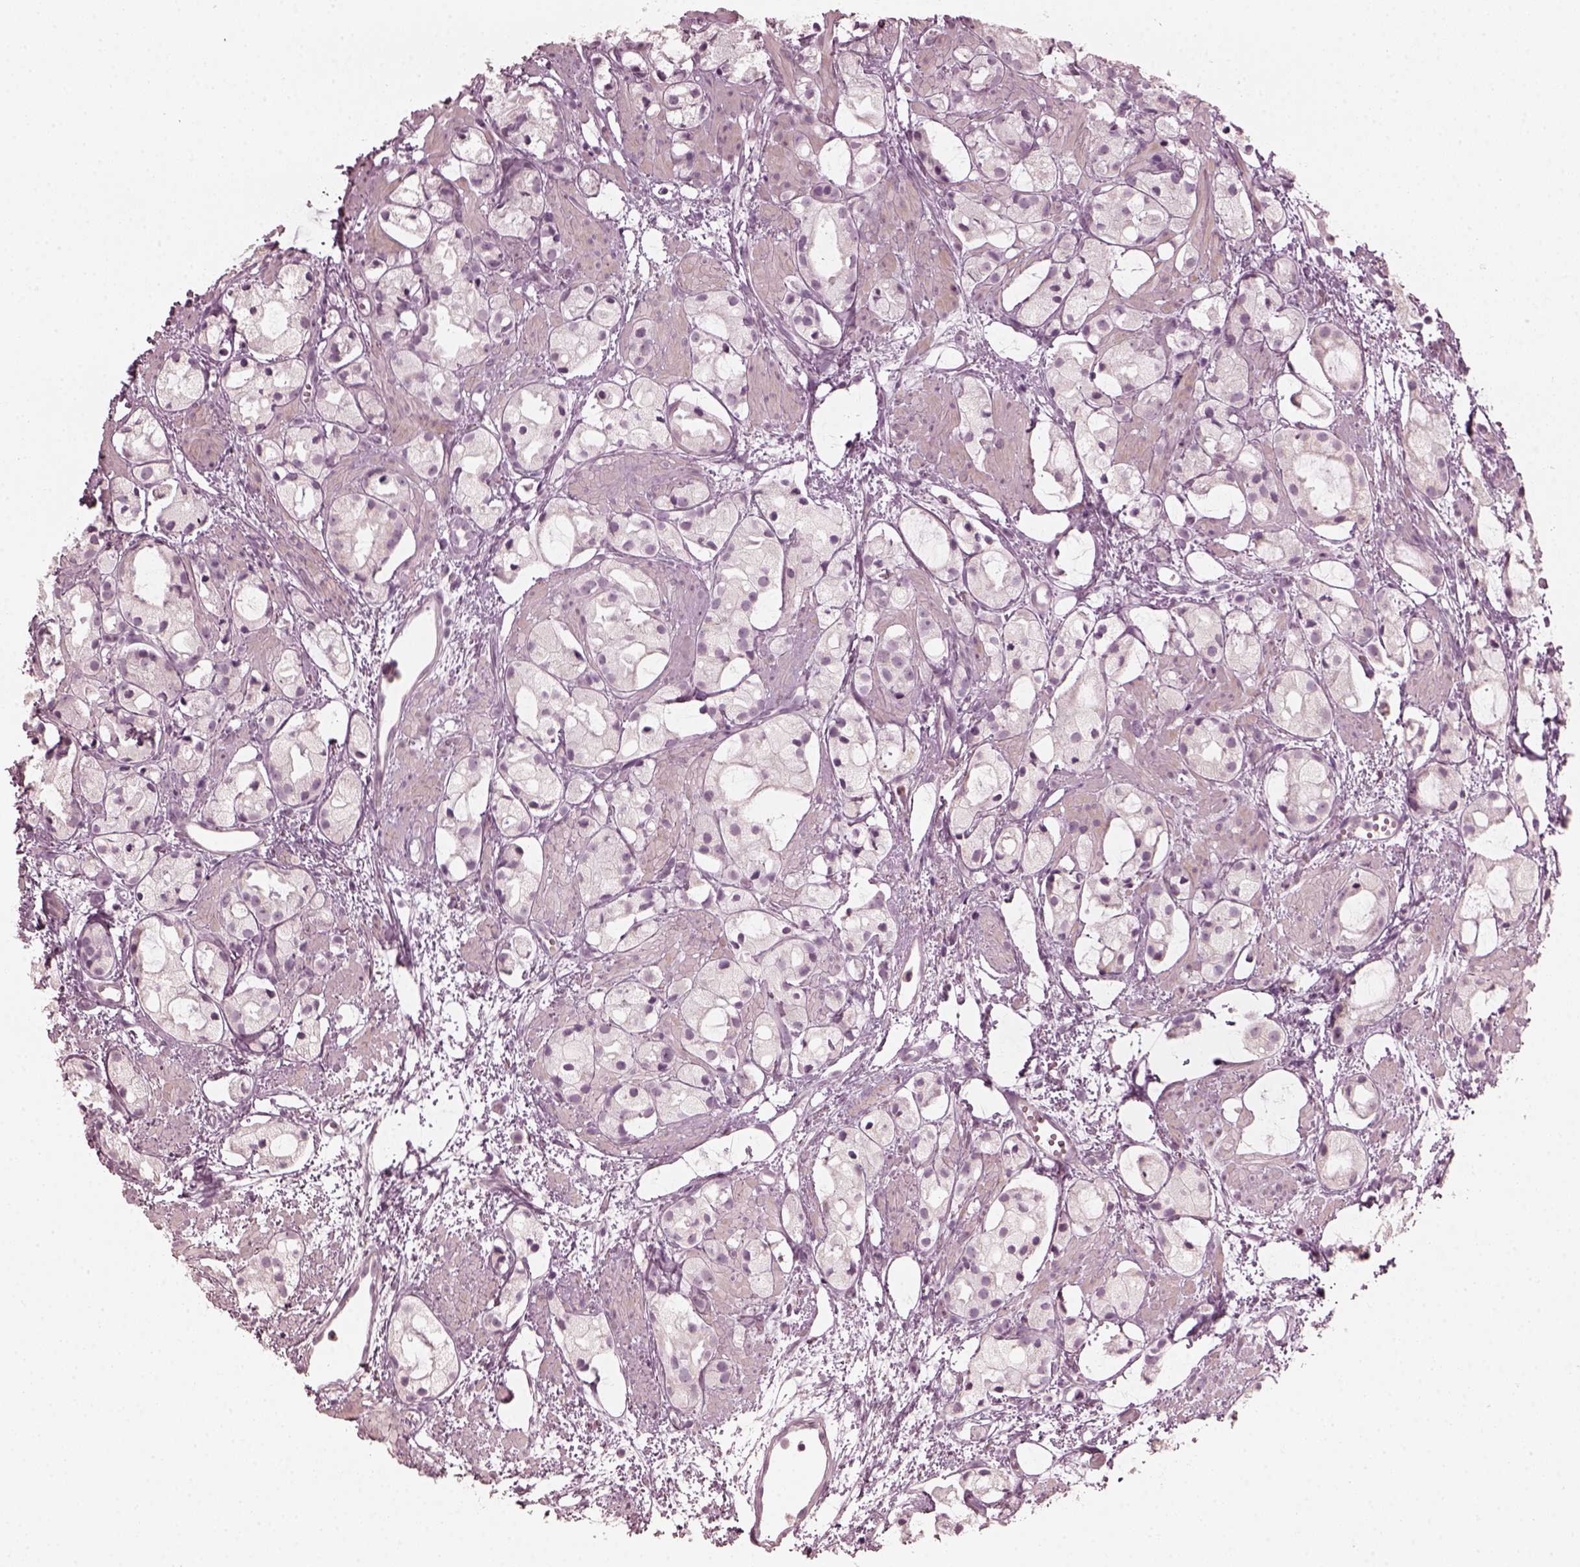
{"staining": {"intensity": "negative", "quantity": "none", "location": "none"}, "tissue": "prostate cancer", "cell_type": "Tumor cells", "image_type": "cancer", "snomed": [{"axis": "morphology", "description": "Adenocarcinoma, High grade"}, {"axis": "topography", "description": "Prostate"}], "caption": "Protein analysis of prostate cancer exhibits no significant positivity in tumor cells.", "gene": "CCDC170", "patient": {"sex": "male", "age": 85}}